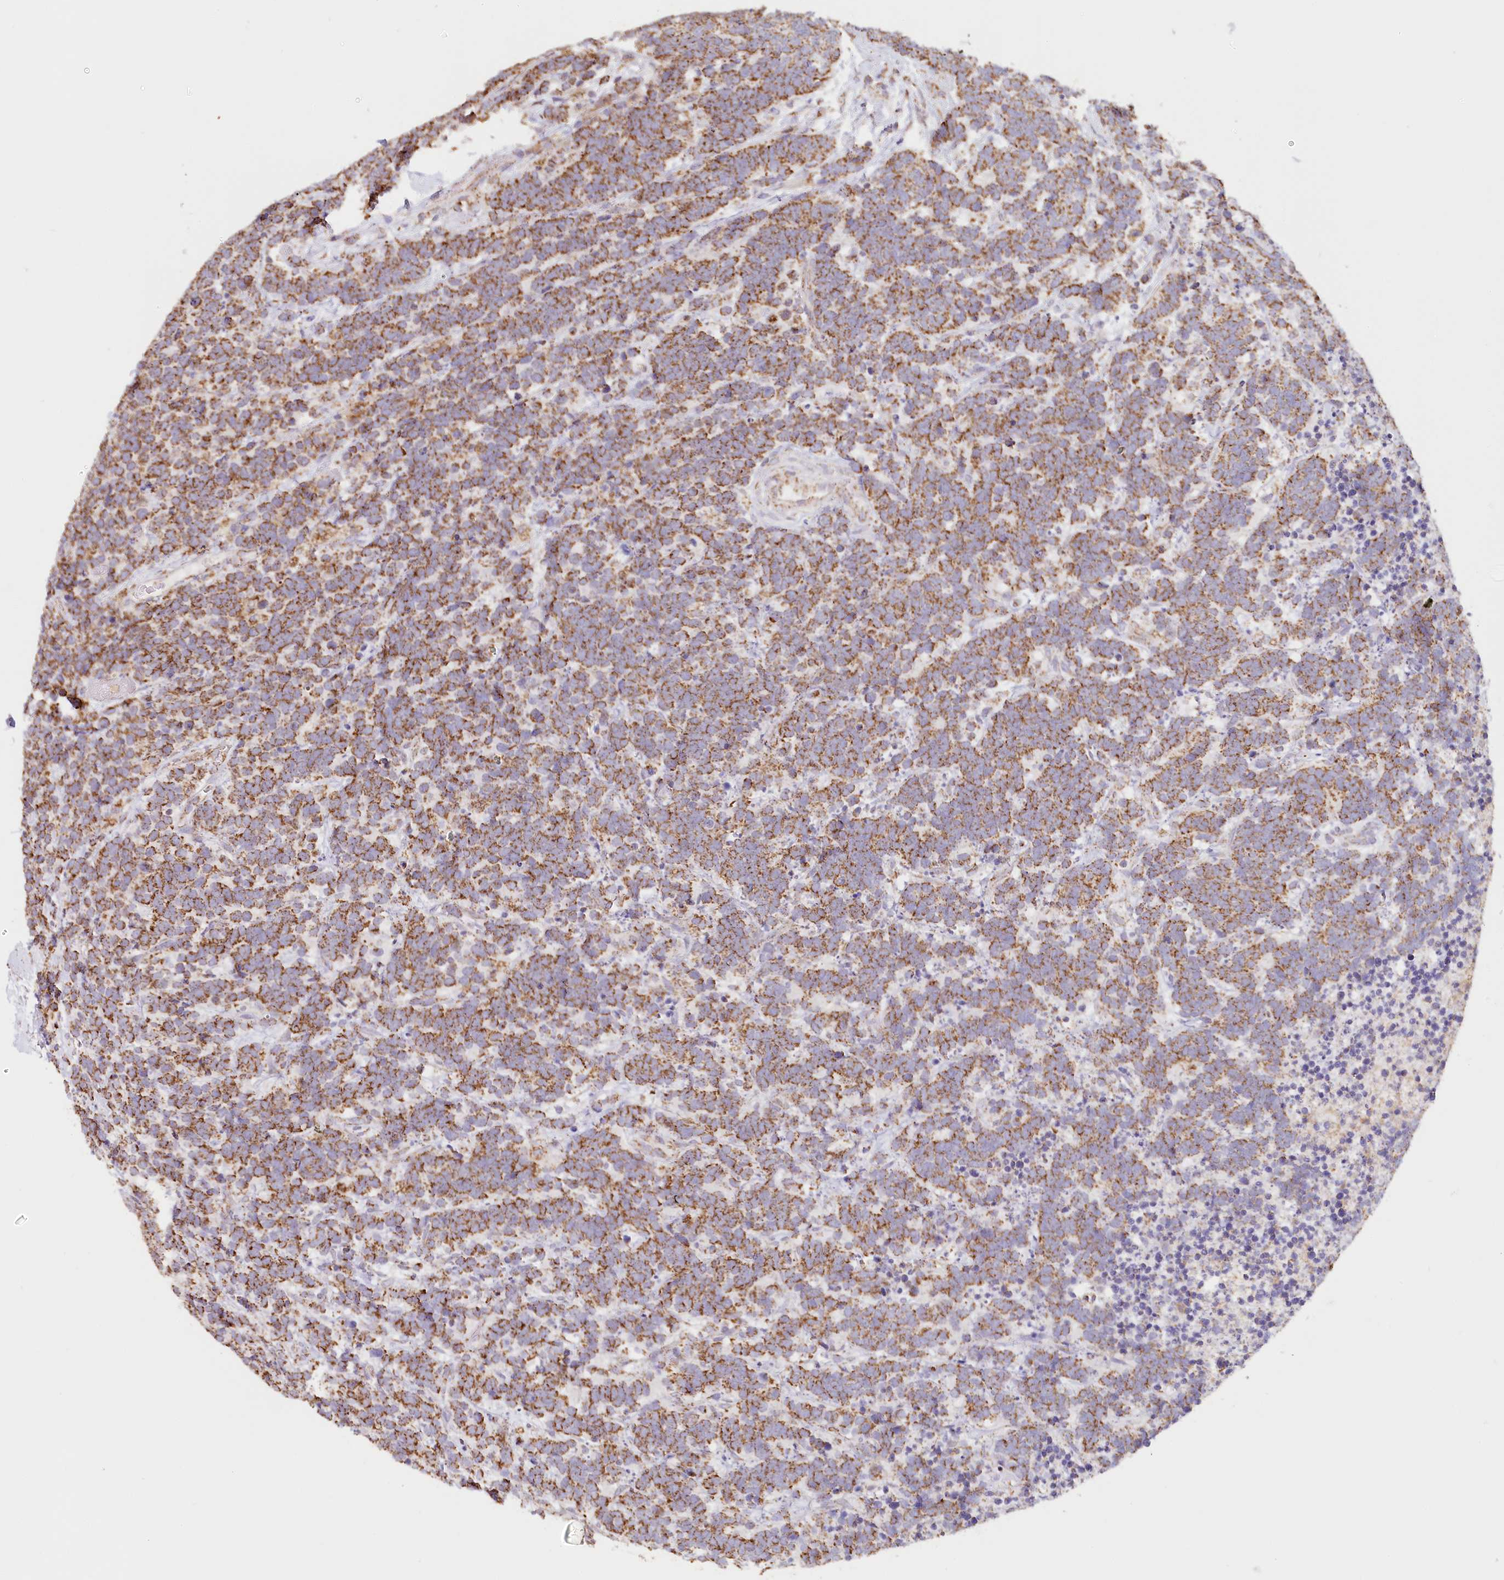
{"staining": {"intensity": "moderate", "quantity": ">75%", "location": "cytoplasmic/membranous"}, "tissue": "carcinoid", "cell_type": "Tumor cells", "image_type": "cancer", "snomed": [{"axis": "morphology", "description": "Carcinoma, NOS"}, {"axis": "morphology", "description": "Carcinoid, malignant, NOS"}, {"axis": "topography", "description": "Urinary bladder"}], "caption": "The image shows a brown stain indicating the presence of a protein in the cytoplasmic/membranous of tumor cells in carcinoid.", "gene": "MMP25", "patient": {"sex": "male", "age": 57}}